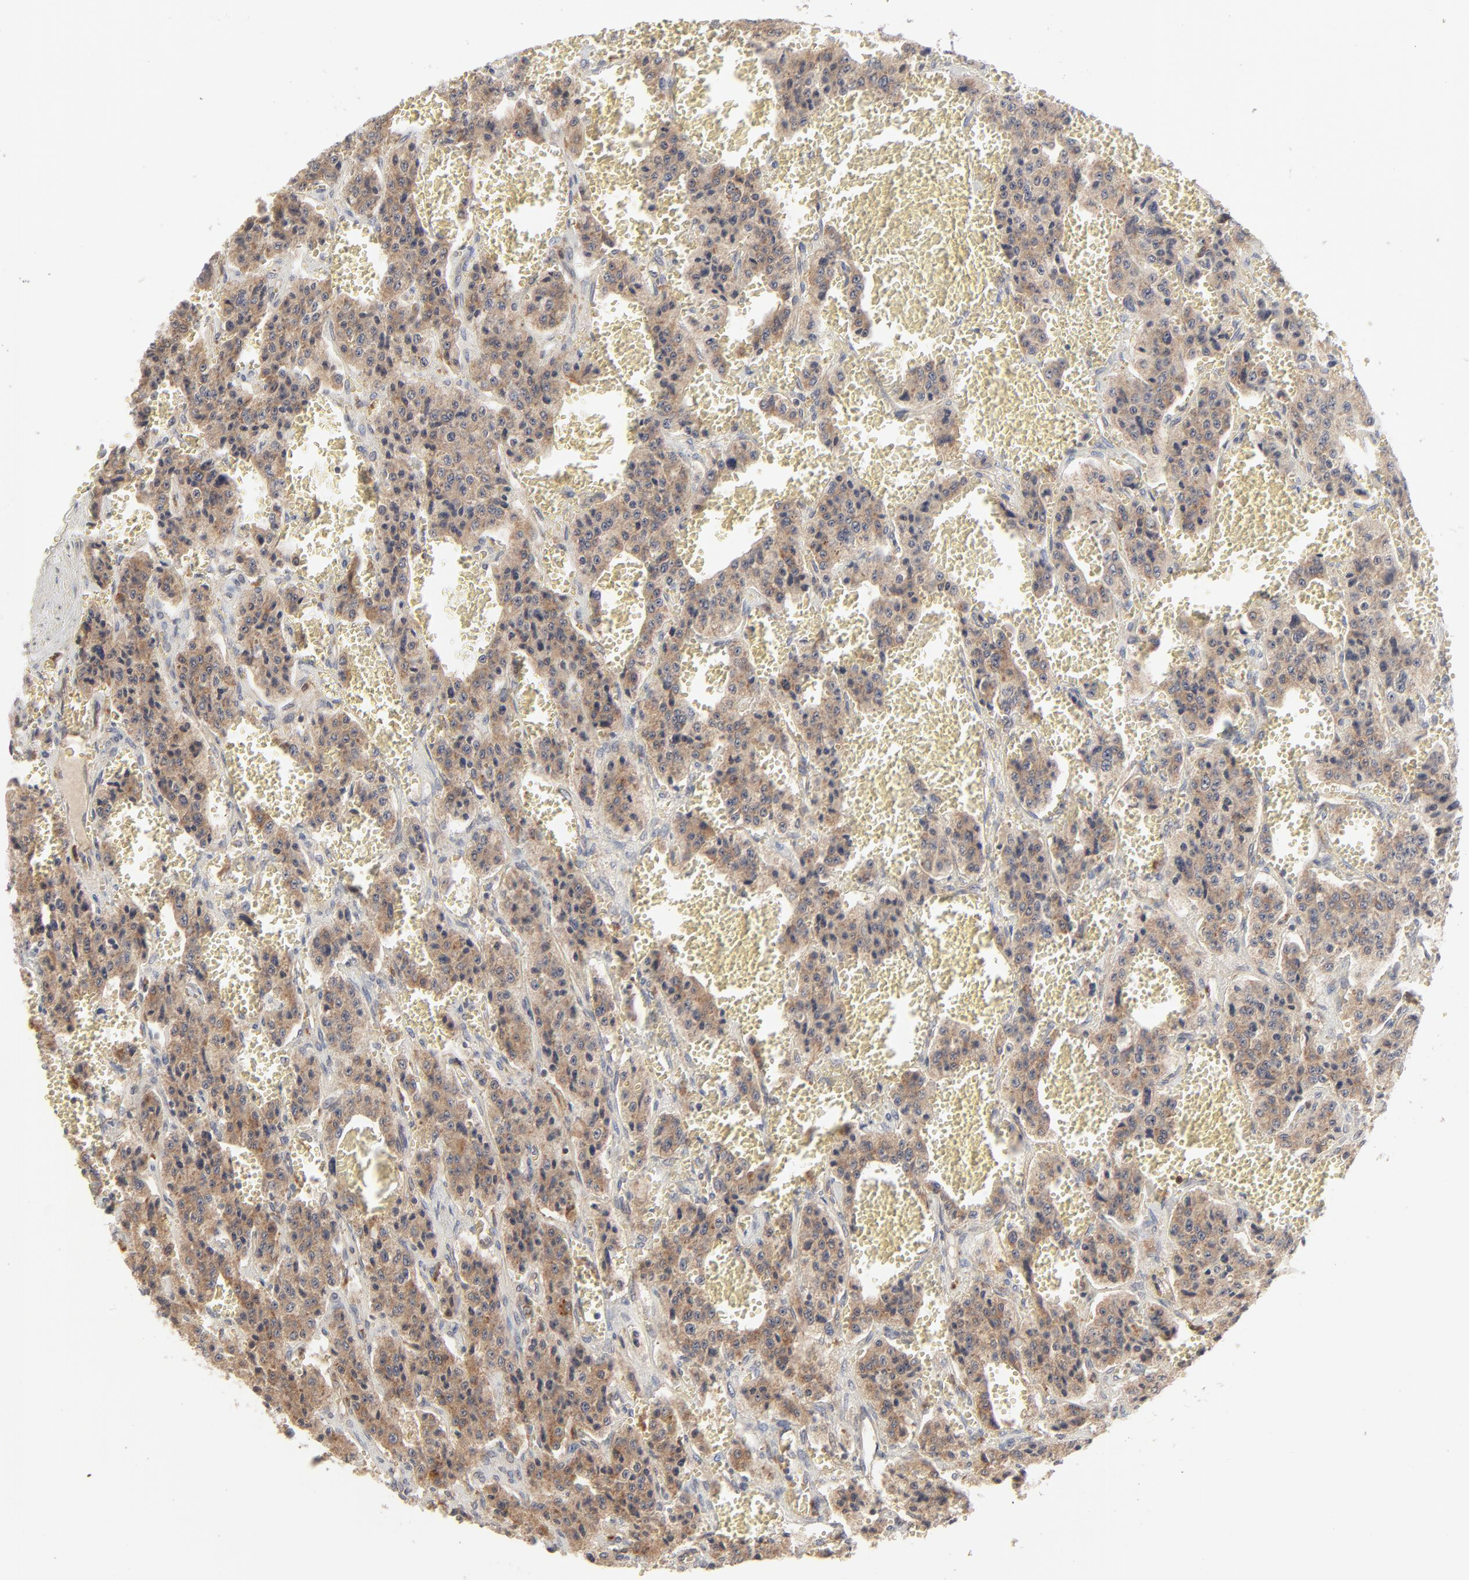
{"staining": {"intensity": "moderate", "quantity": ">75%", "location": "cytoplasmic/membranous"}, "tissue": "carcinoid", "cell_type": "Tumor cells", "image_type": "cancer", "snomed": [{"axis": "morphology", "description": "Carcinoid, malignant, NOS"}, {"axis": "topography", "description": "Small intestine"}], "caption": "High-power microscopy captured an immunohistochemistry (IHC) image of carcinoid, revealing moderate cytoplasmic/membranous expression in about >75% of tumor cells.", "gene": "RAB5C", "patient": {"sex": "male", "age": 52}}